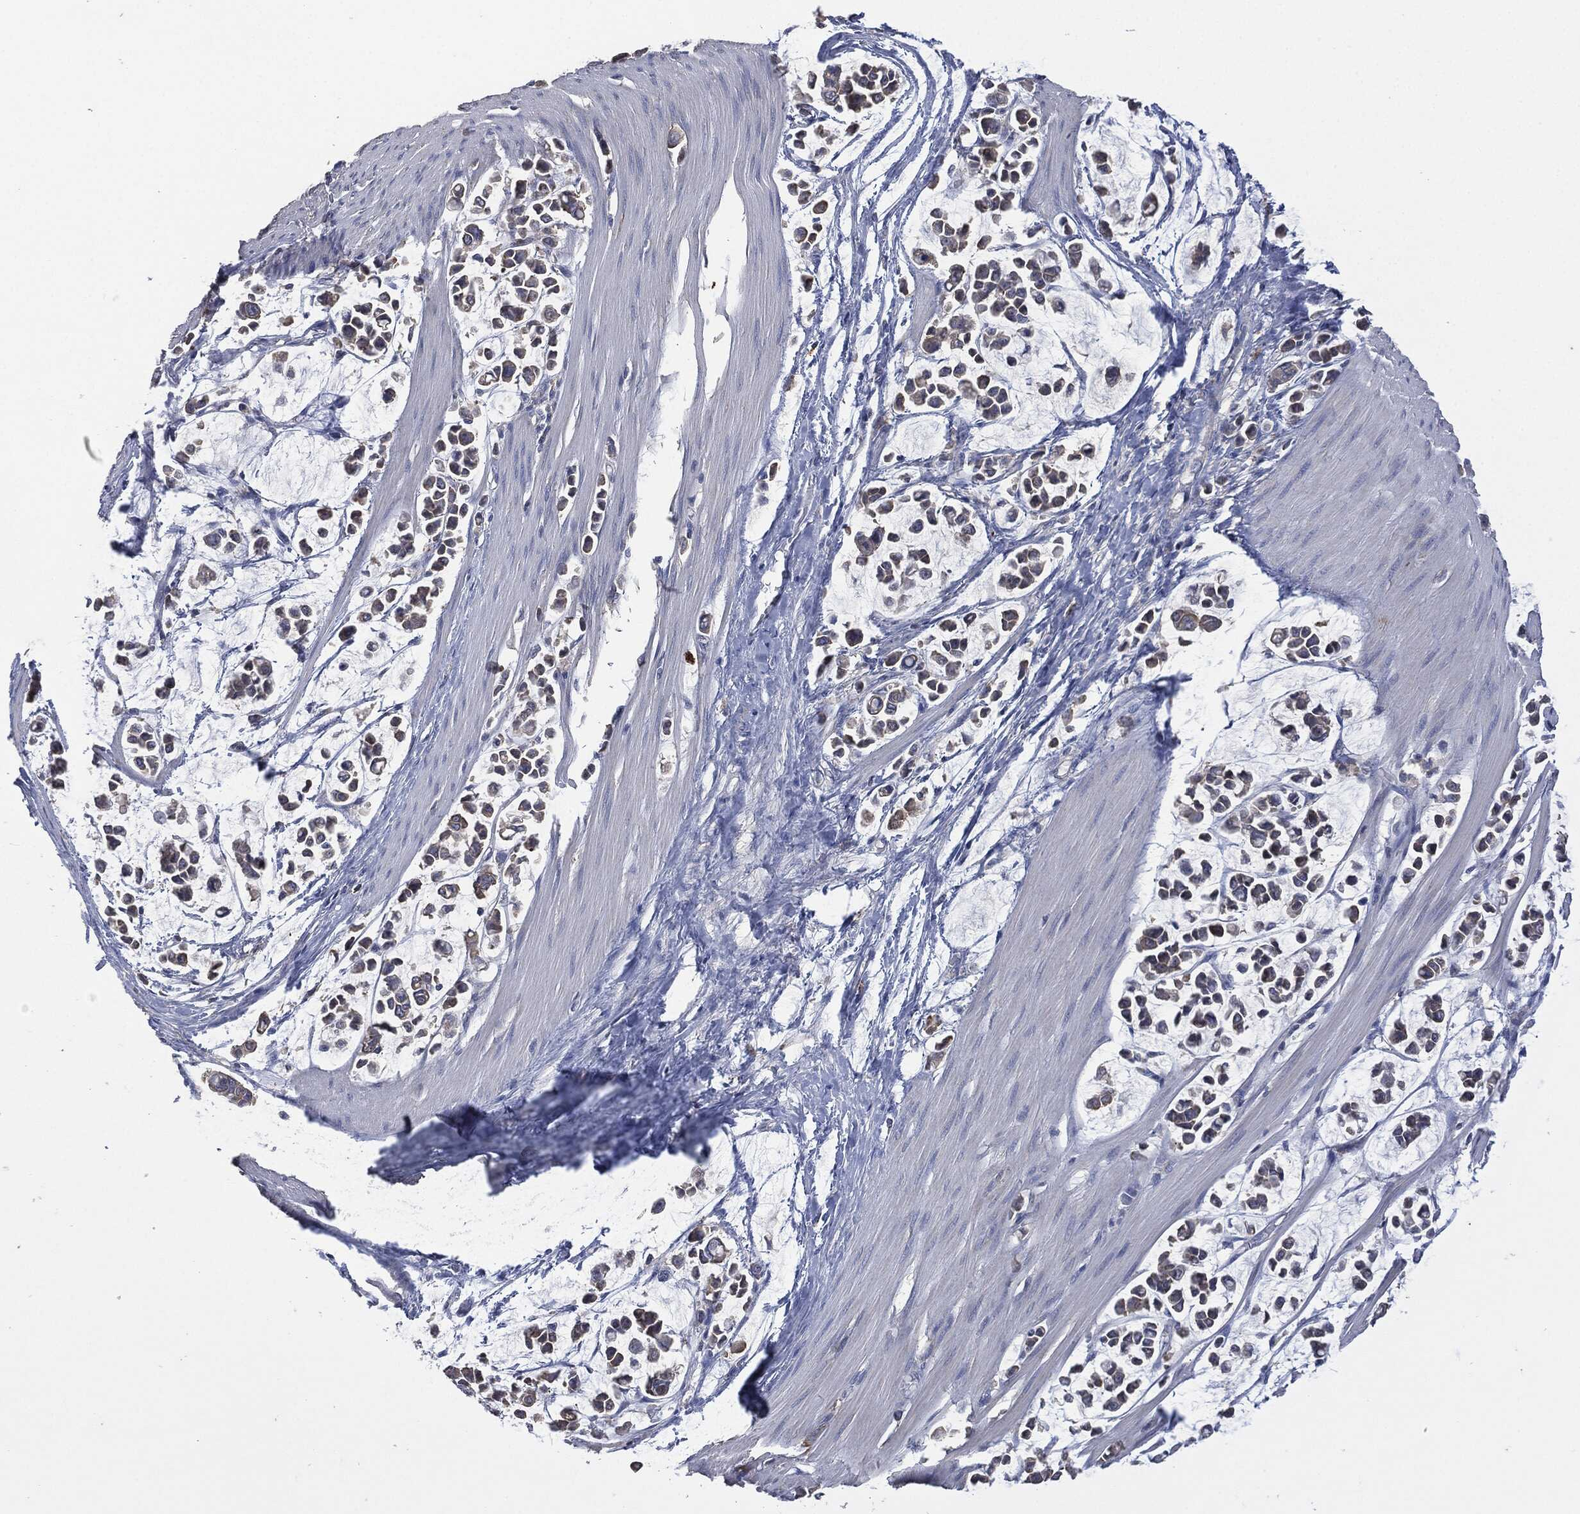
{"staining": {"intensity": "moderate", "quantity": "25%-75%", "location": "cytoplasmic/membranous"}, "tissue": "stomach cancer", "cell_type": "Tumor cells", "image_type": "cancer", "snomed": [{"axis": "morphology", "description": "Adenocarcinoma, NOS"}, {"axis": "topography", "description": "Stomach"}], "caption": "Immunohistochemistry (DAB (3,3'-diaminobenzidine)) staining of human adenocarcinoma (stomach) shows moderate cytoplasmic/membranous protein expression in approximately 25%-75% of tumor cells.", "gene": "CD33", "patient": {"sex": "male", "age": 82}}